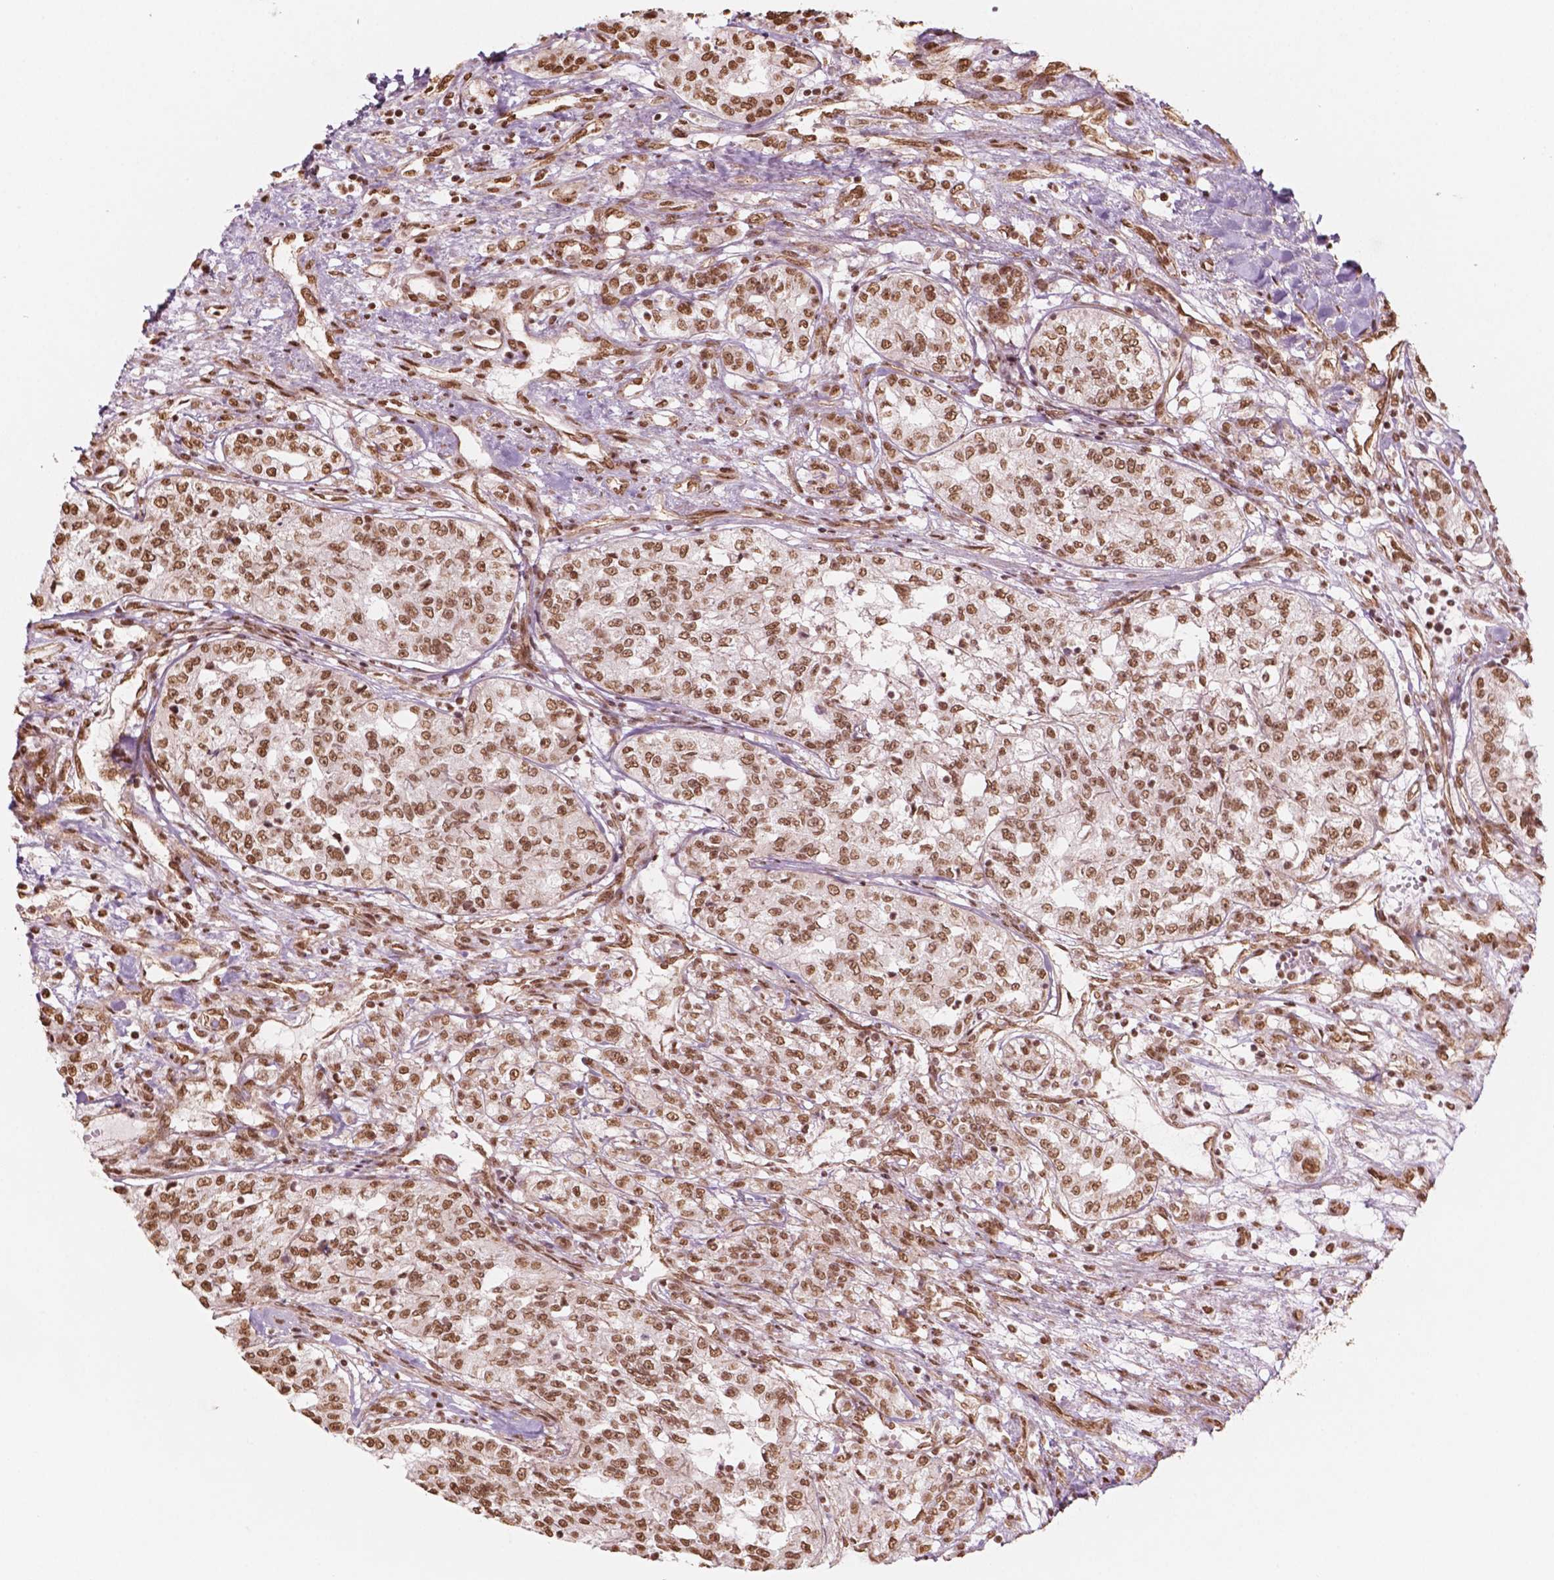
{"staining": {"intensity": "moderate", "quantity": ">75%", "location": "nuclear"}, "tissue": "renal cancer", "cell_type": "Tumor cells", "image_type": "cancer", "snomed": [{"axis": "morphology", "description": "Adenocarcinoma, NOS"}, {"axis": "topography", "description": "Kidney"}], "caption": "About >75% of tumor cells in renal adenocarcinoma show moderate nuclear protein positivity as visualized by brown immunohistochemical staining.", "gene": "GTF3C5", "patient": {"sex": "female", "age": 63}}